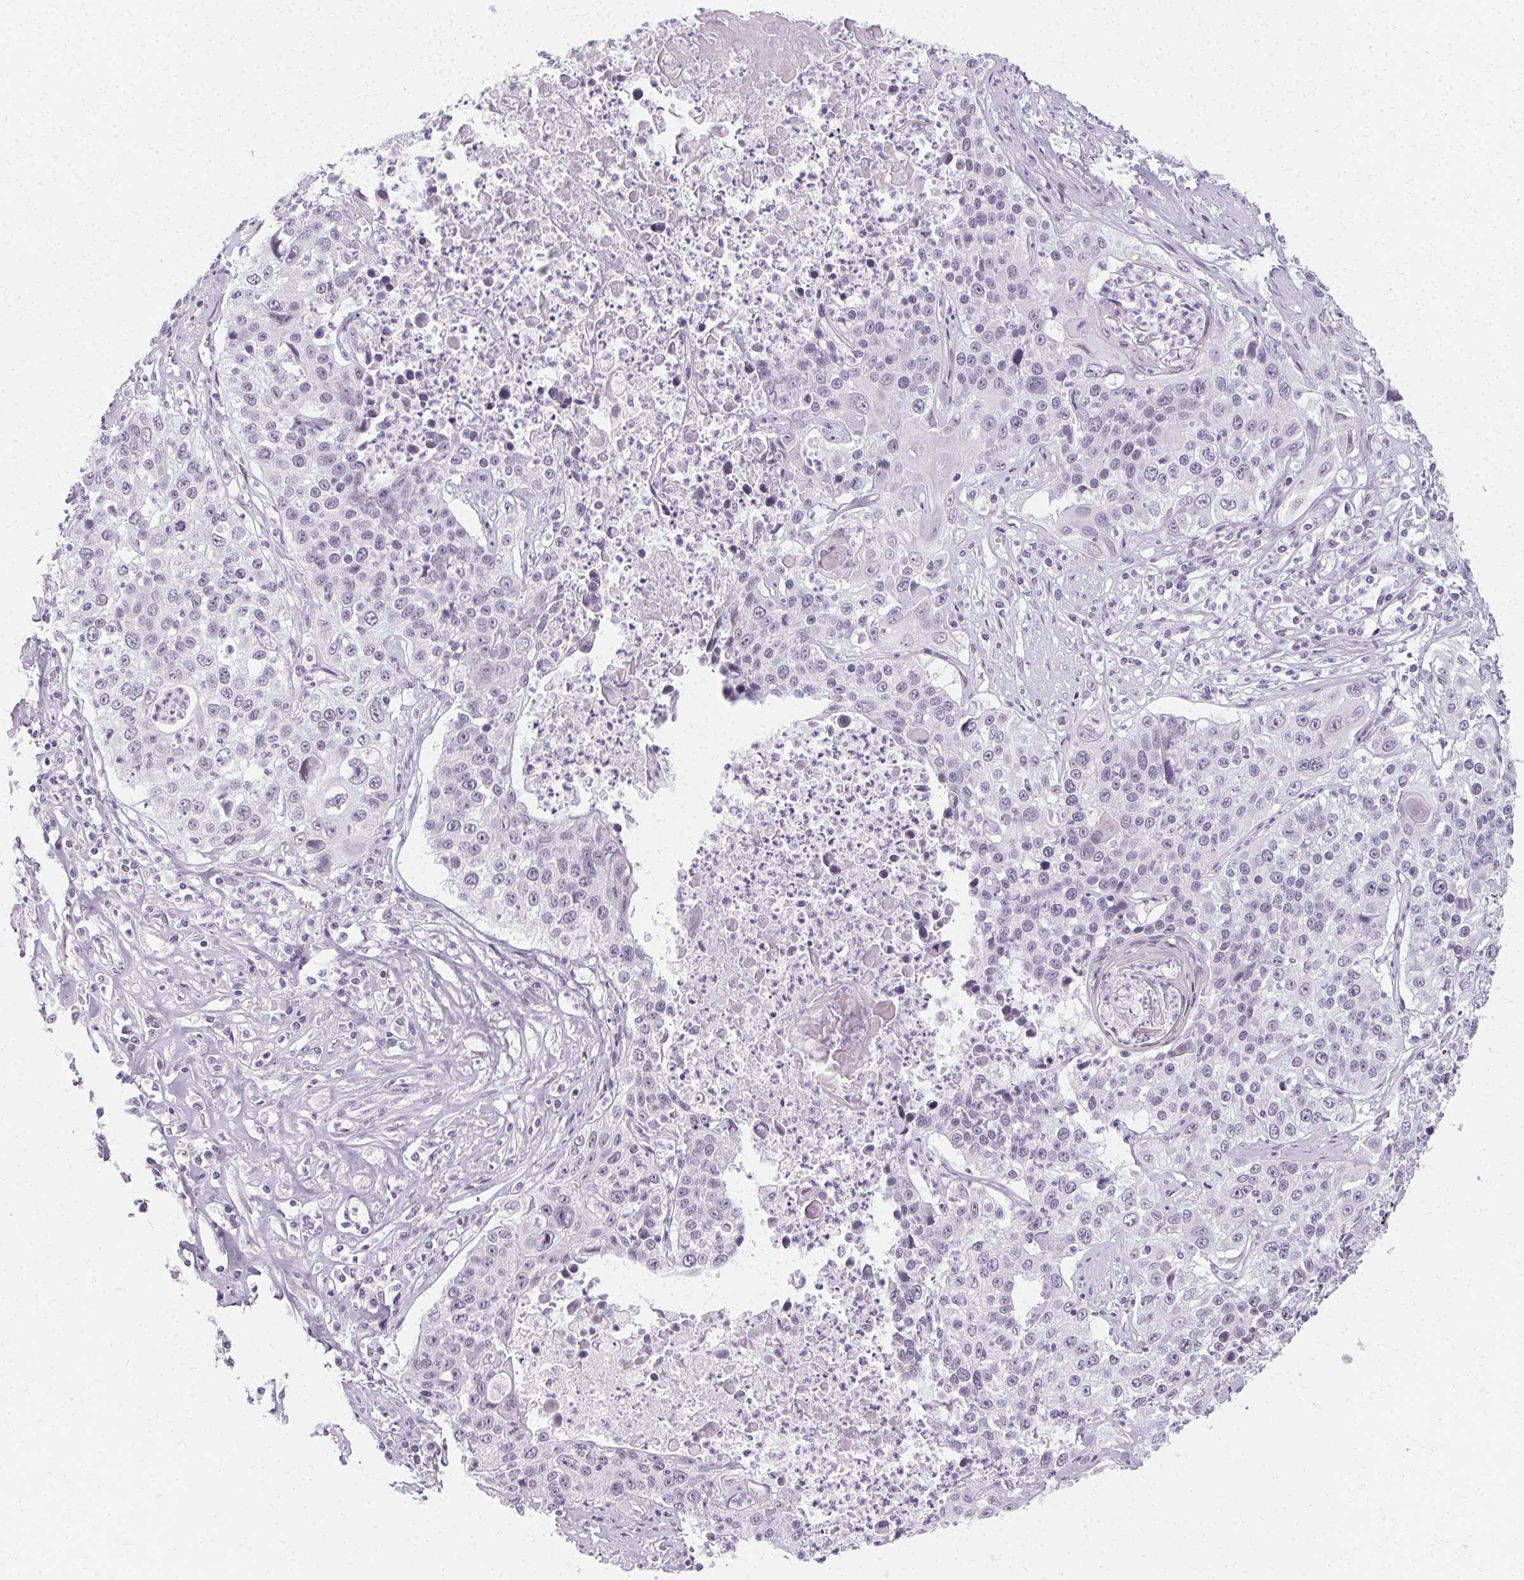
{"staining": {"intensity": "negative", "quantity": "none", "location": "none"}, "tissue": "lung cancer", "cell_type": "Tumor cells", "image_type": "cancer", "snomed": [{"axis": "morphology", "description": "Squamous cell carcinoma, NOS"}, {"axis": "morphology", "description": "Squamous cell carcinoma, metastatic, NOS"}, {"axis": "topography", "description": "Lung"}, {"axis": "topography", "description": "Pleura, NOS"}], "caption": "The photomicrograph displays no staining of tumor cells in lung cancer (squamous cell carcinoma). (Brightfield microscopy of DAB immunohistochemistry at high magnification).", "gene": "SYNPR", "patient": {"sex": "male", "age": 72}}